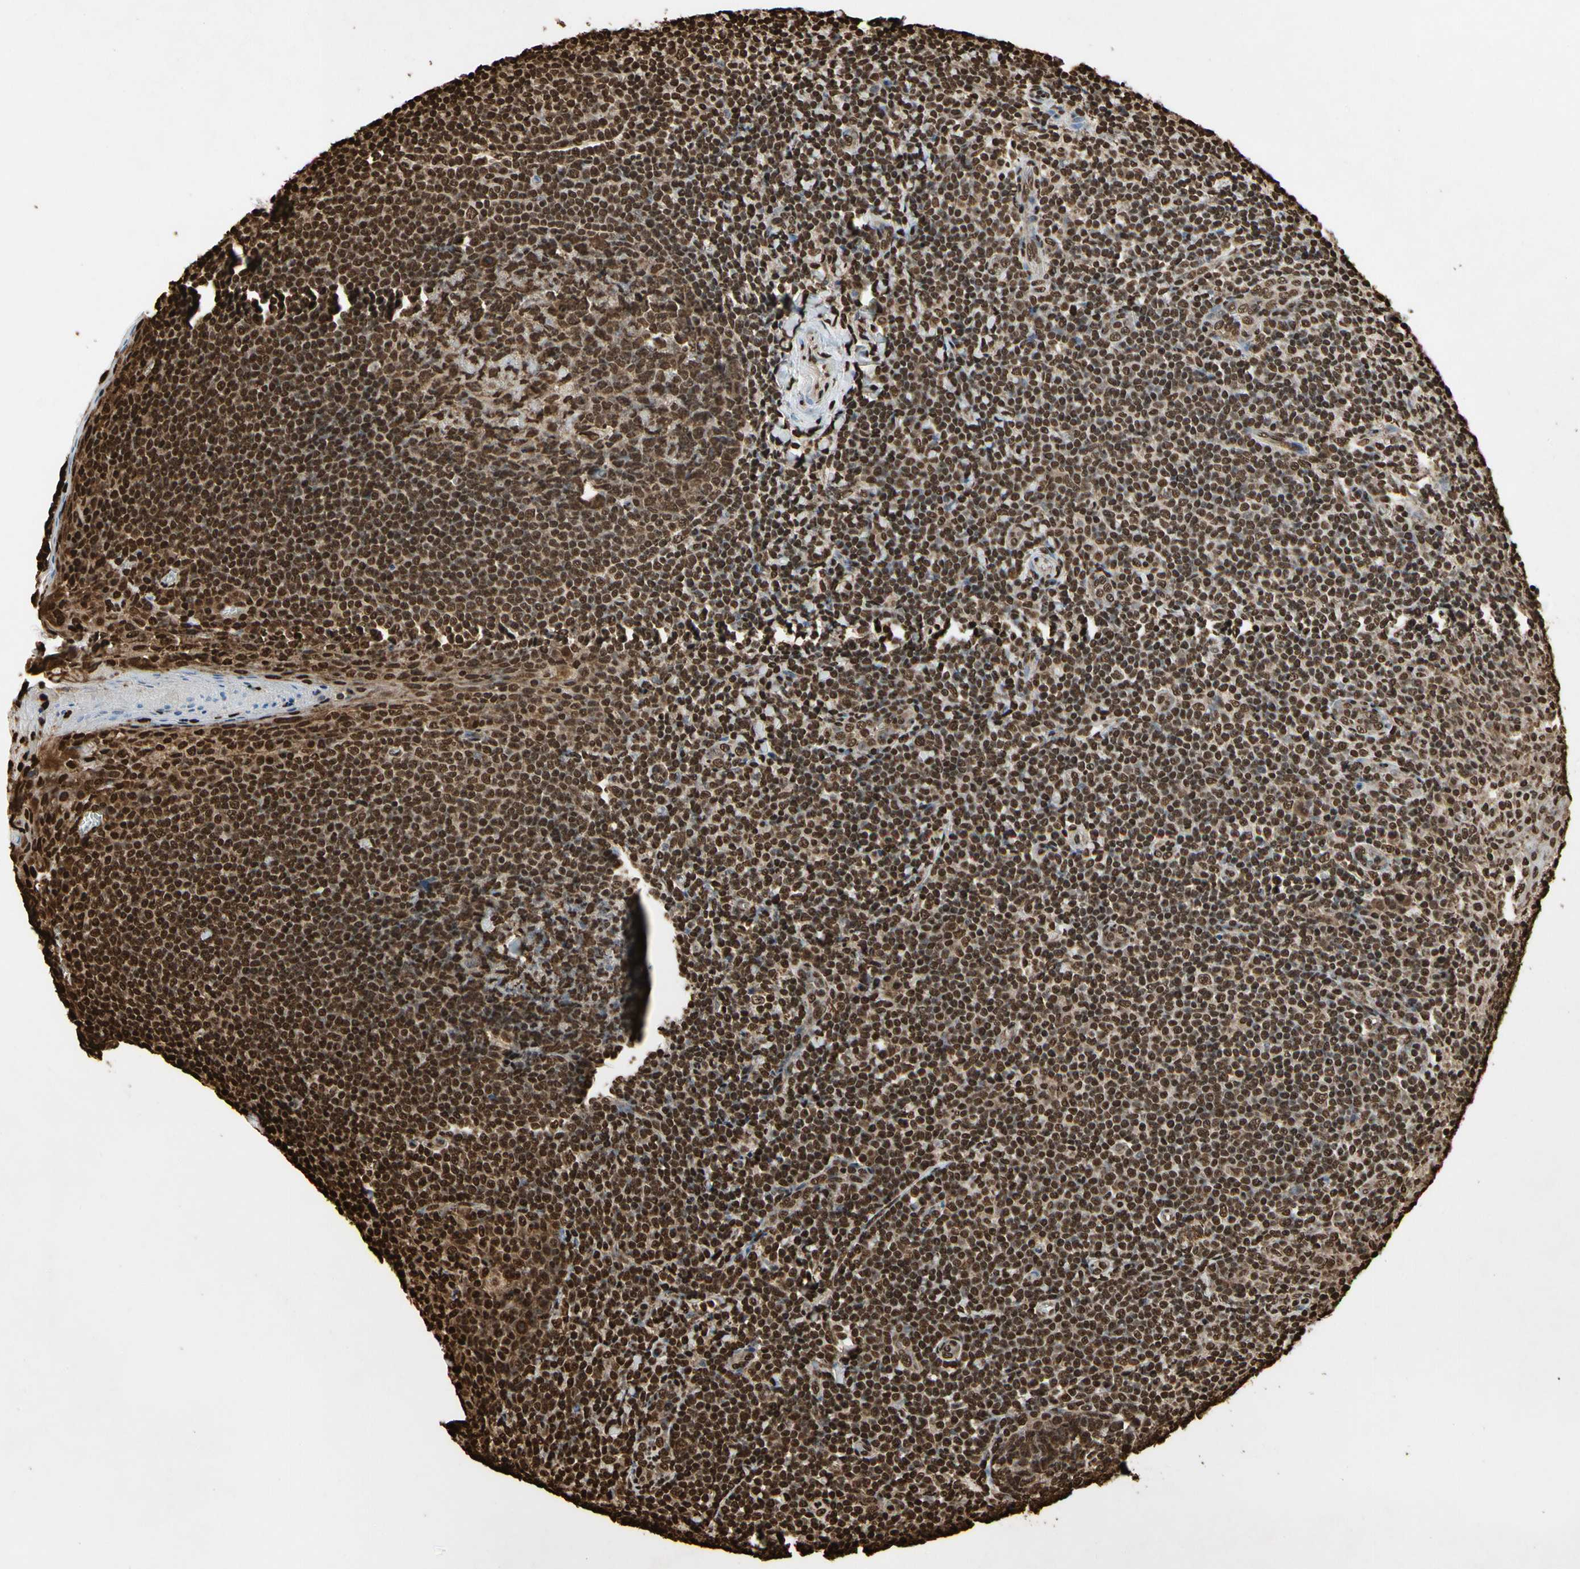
{"staining": {"intensity": "strong", "quantity": ">75%", "location": "cytoplasmic/membranous,nuclear"}, "tissue": "tonsil", "cell_type": "Germinal center cells", "image_type": "normal", "snomed": [{"axis": "morphology", "description": "Normal tissue, NOS"}, {"axis": "topography", "description": "Tonsil"}], "caption": "Normal tonsil was stained to show a protein in brown. There is high levels of strong cytoplasmic/membranous,nuclear staining in about >75% of germinal center cells.", "gene": "HNRNPK", "patient": {"sex": "male", "age": 31}}